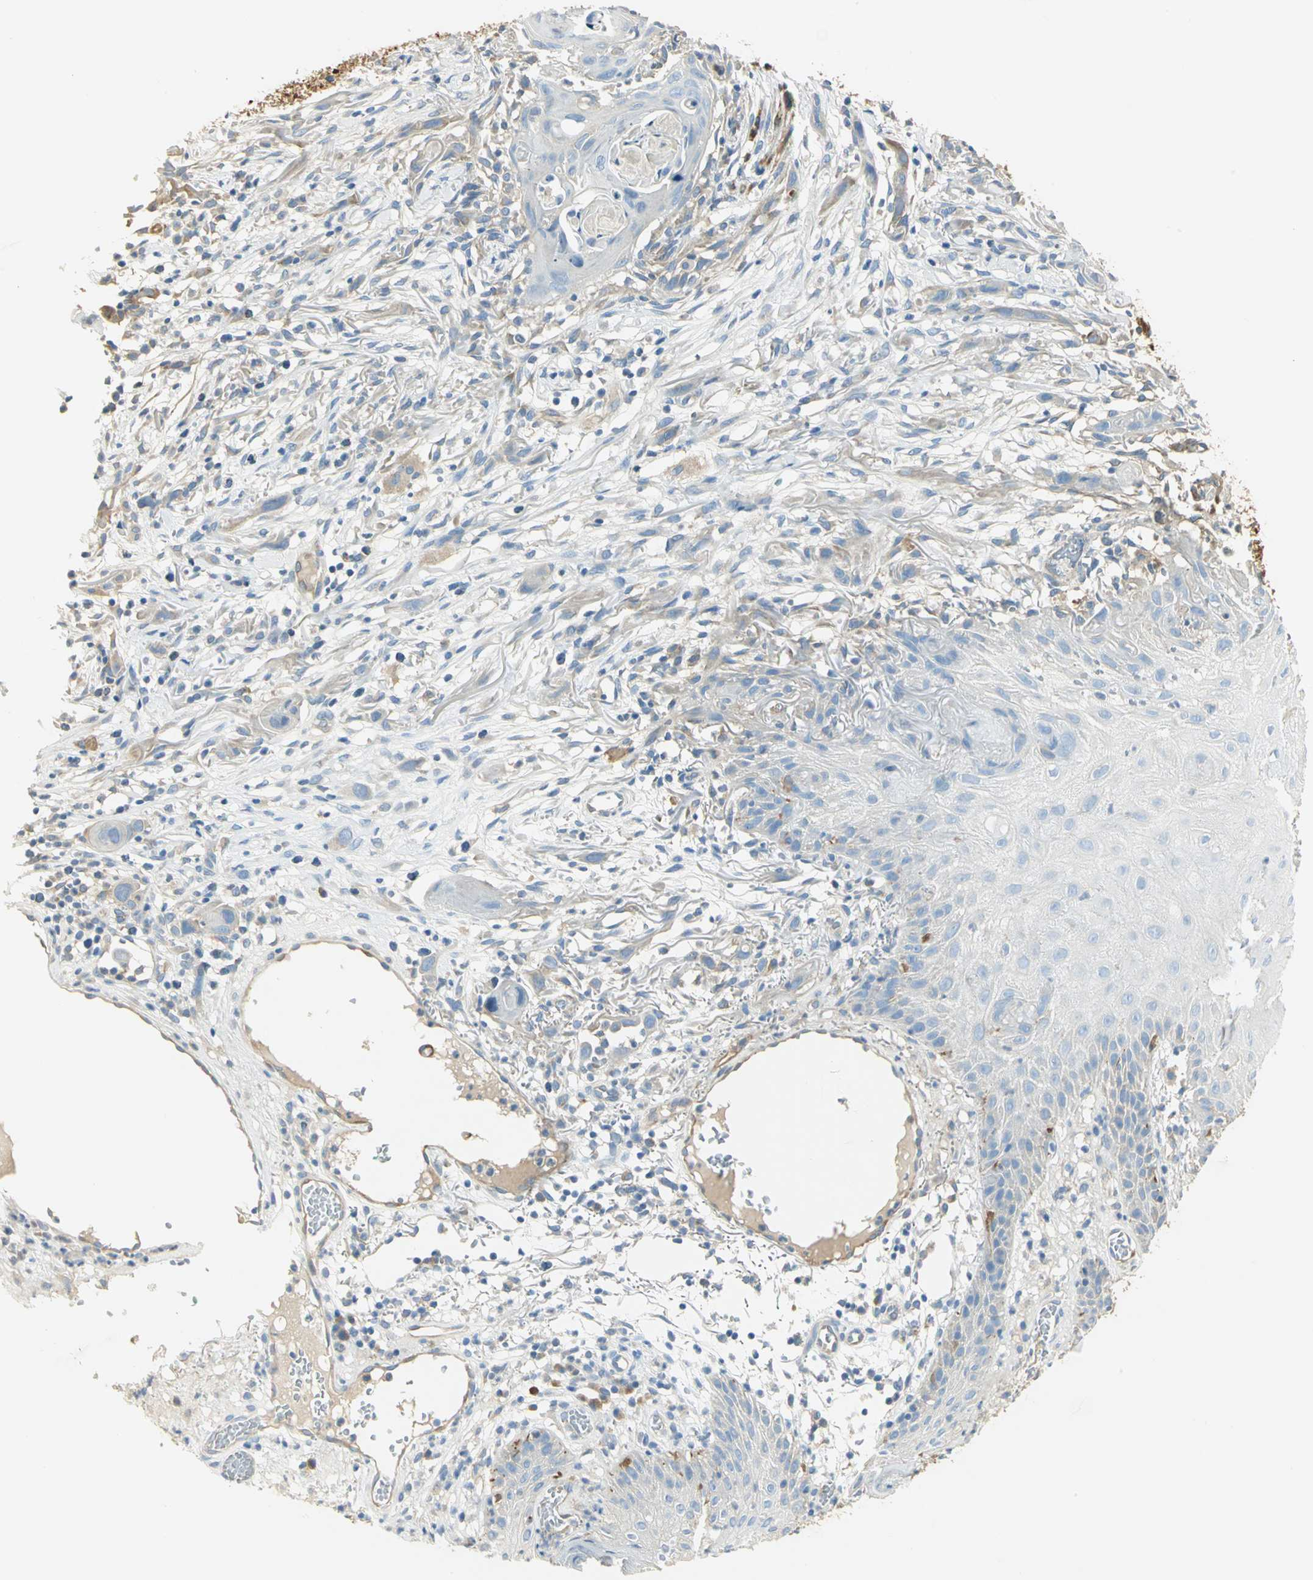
{"staining": {"intensity": "moderate", "quantity": "25%-75%", "location": "cytoplasmic/membranous"}, "tissue": "skin cancer", "cell_type": "Tumor cells", "image_type": "cancer", "snomed": [{"axis": "morphology", "description": "Normal tissue, NOS"}, {"axis": "morphology", "description": "Squamous cell carcinoma, NOS"}, {"axis": "topography", "description": "Skin"}], "caption": "Immunohistochemical staining of skin cancer shows medium levels of moderate cytoplasmic/membranous expression in about 25%-75% of tumor cells. The protein is stained brown, and the nuclei are stained in blue (DAB (3,3'-diaminobenzidine) IHC with brightfield microscopy, high magnification).", "gene": "WARS1", "patient": {"sex": "female", "age": 59}}